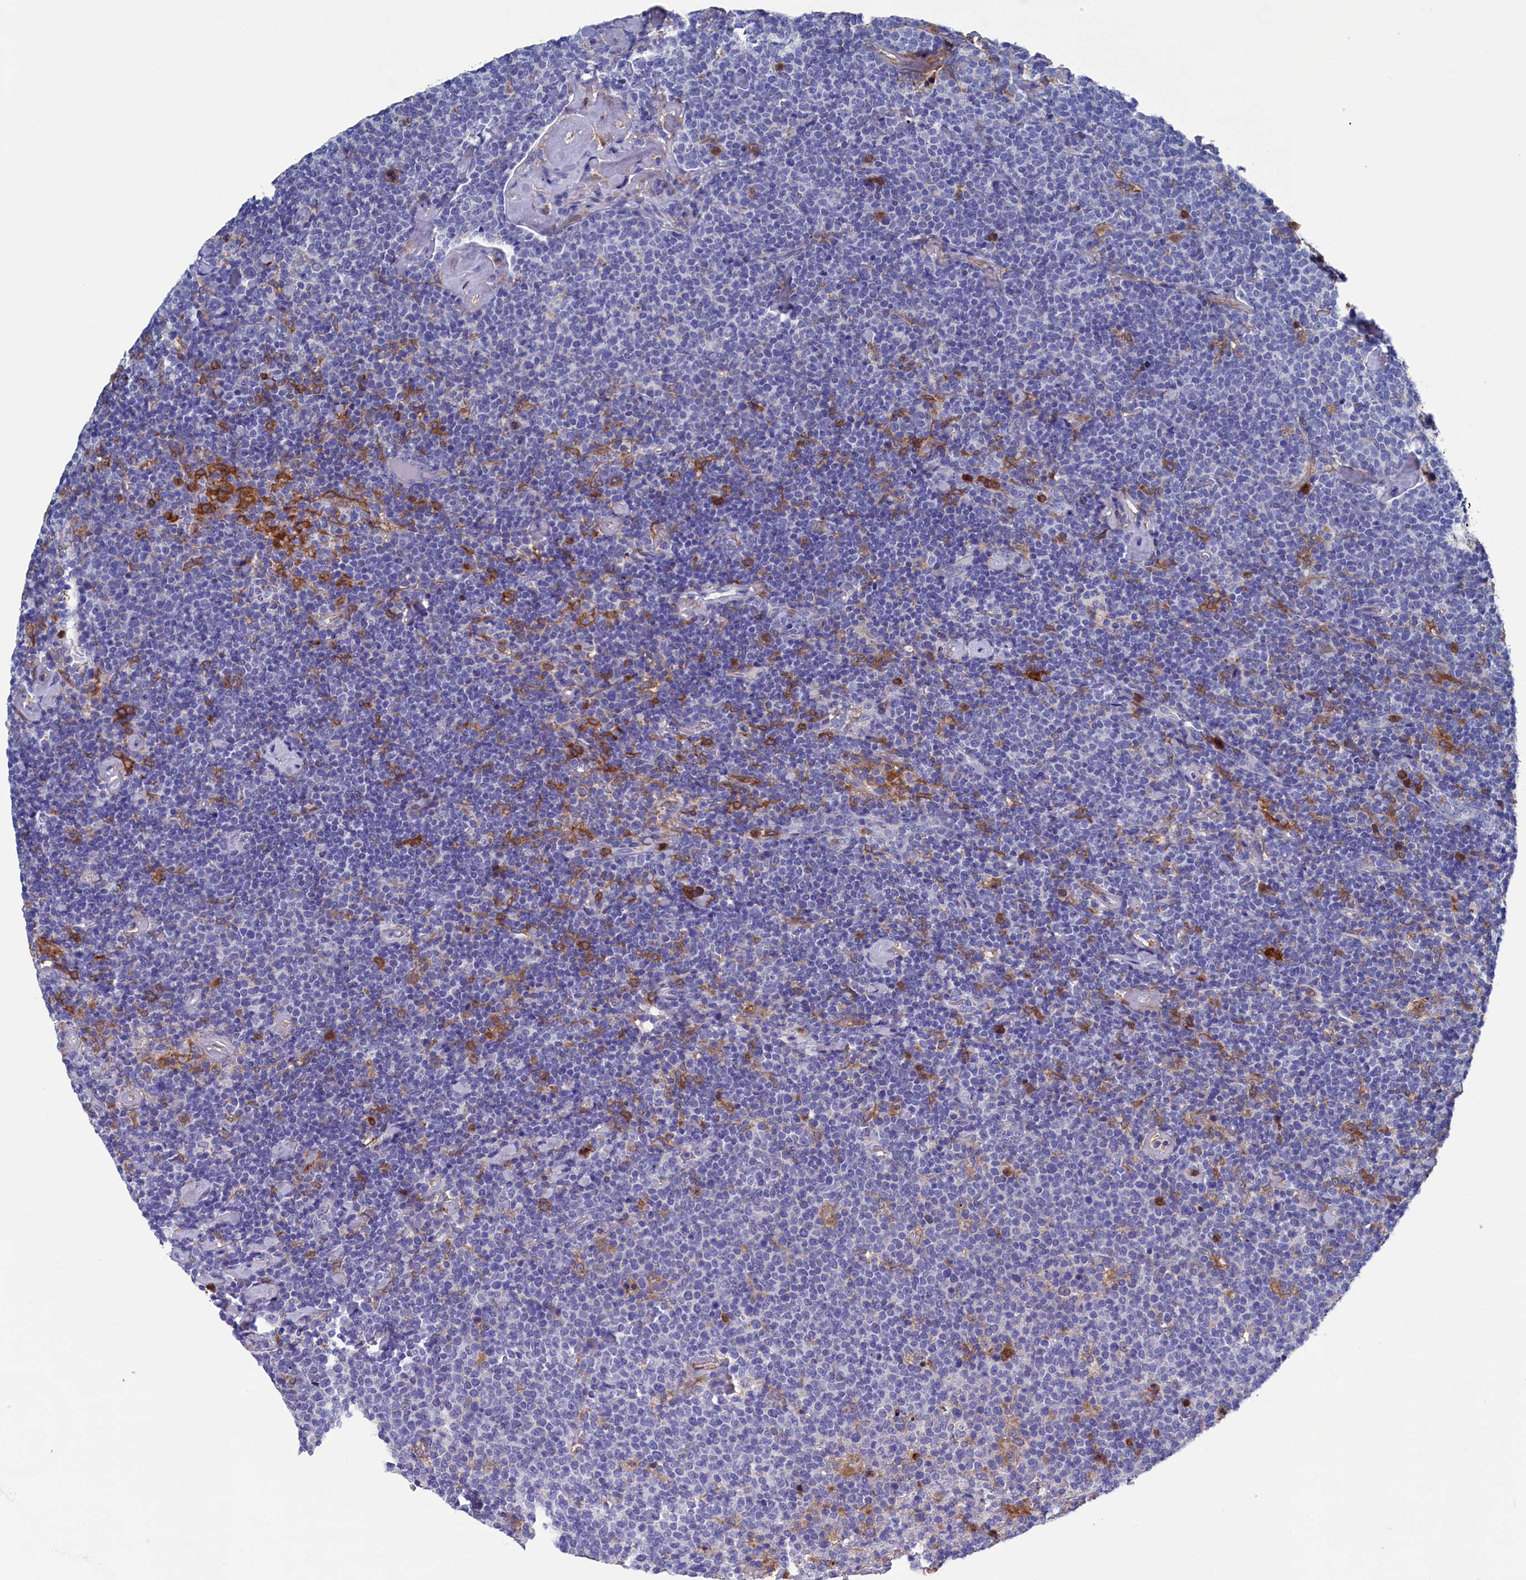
{"staining": {"intensity": "negative", "quantity": "none", "location": "none"}, "tissue": "lymphoma", "cell_type": "Tumor cells", "image_type": "cancer", "snomed": [{"axis": "morphology", "description": "Malignant lymphoma, non-Hodgkin's type, High grade"}, {"axis": "topography", "description": "Lymph node"}], "caption": "Immunohistochemistry (IHC) micrograph of neoplastic tissue: lymphoma stained with DAB reveals no significant protein staining in tumor cells. (IHC, brightfield microscopy, high magnification).", "gene": "TYROBP", "patient": {"sex": "male", "age": 61}}